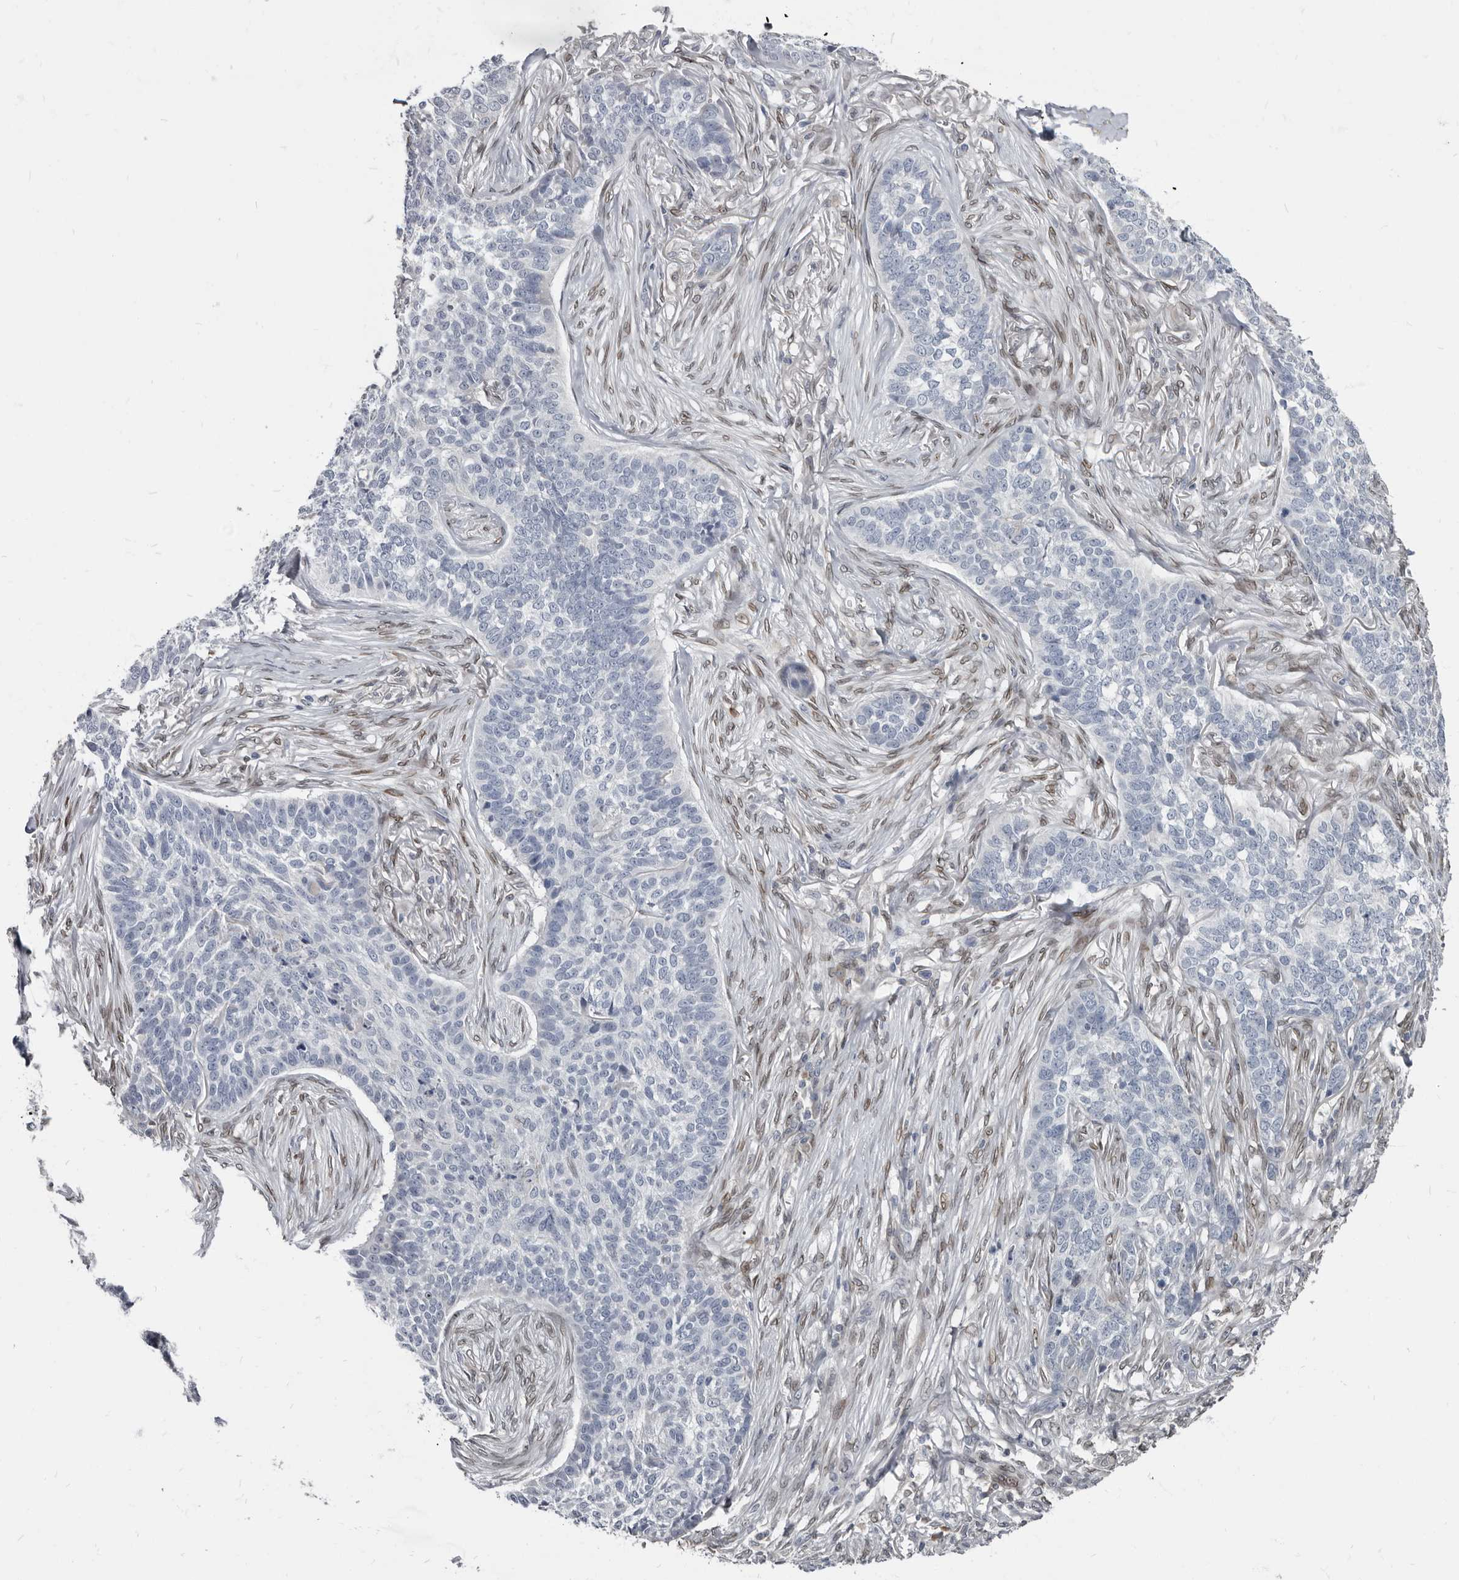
{"staining": {"intensity": "negative", "quantity": "none", "location": "none"}, "tissue": "skin cancer", "cell_type": "Tumor cells", "image_type": "cancer", "snomed": [{"axis": "morphology", "description": "Basal cell carcinoma"}, {"axis": "topography", "description": "Skin"}], "caption": "Tumor cells show no significant staining in basal cell carcinoma (skin). (Brightfield microscopy of DAB immunohistochemistry (IHC) at high magnification).", "gene": "MRGPRF", "patient": {"sex": "male", "age": 85}}